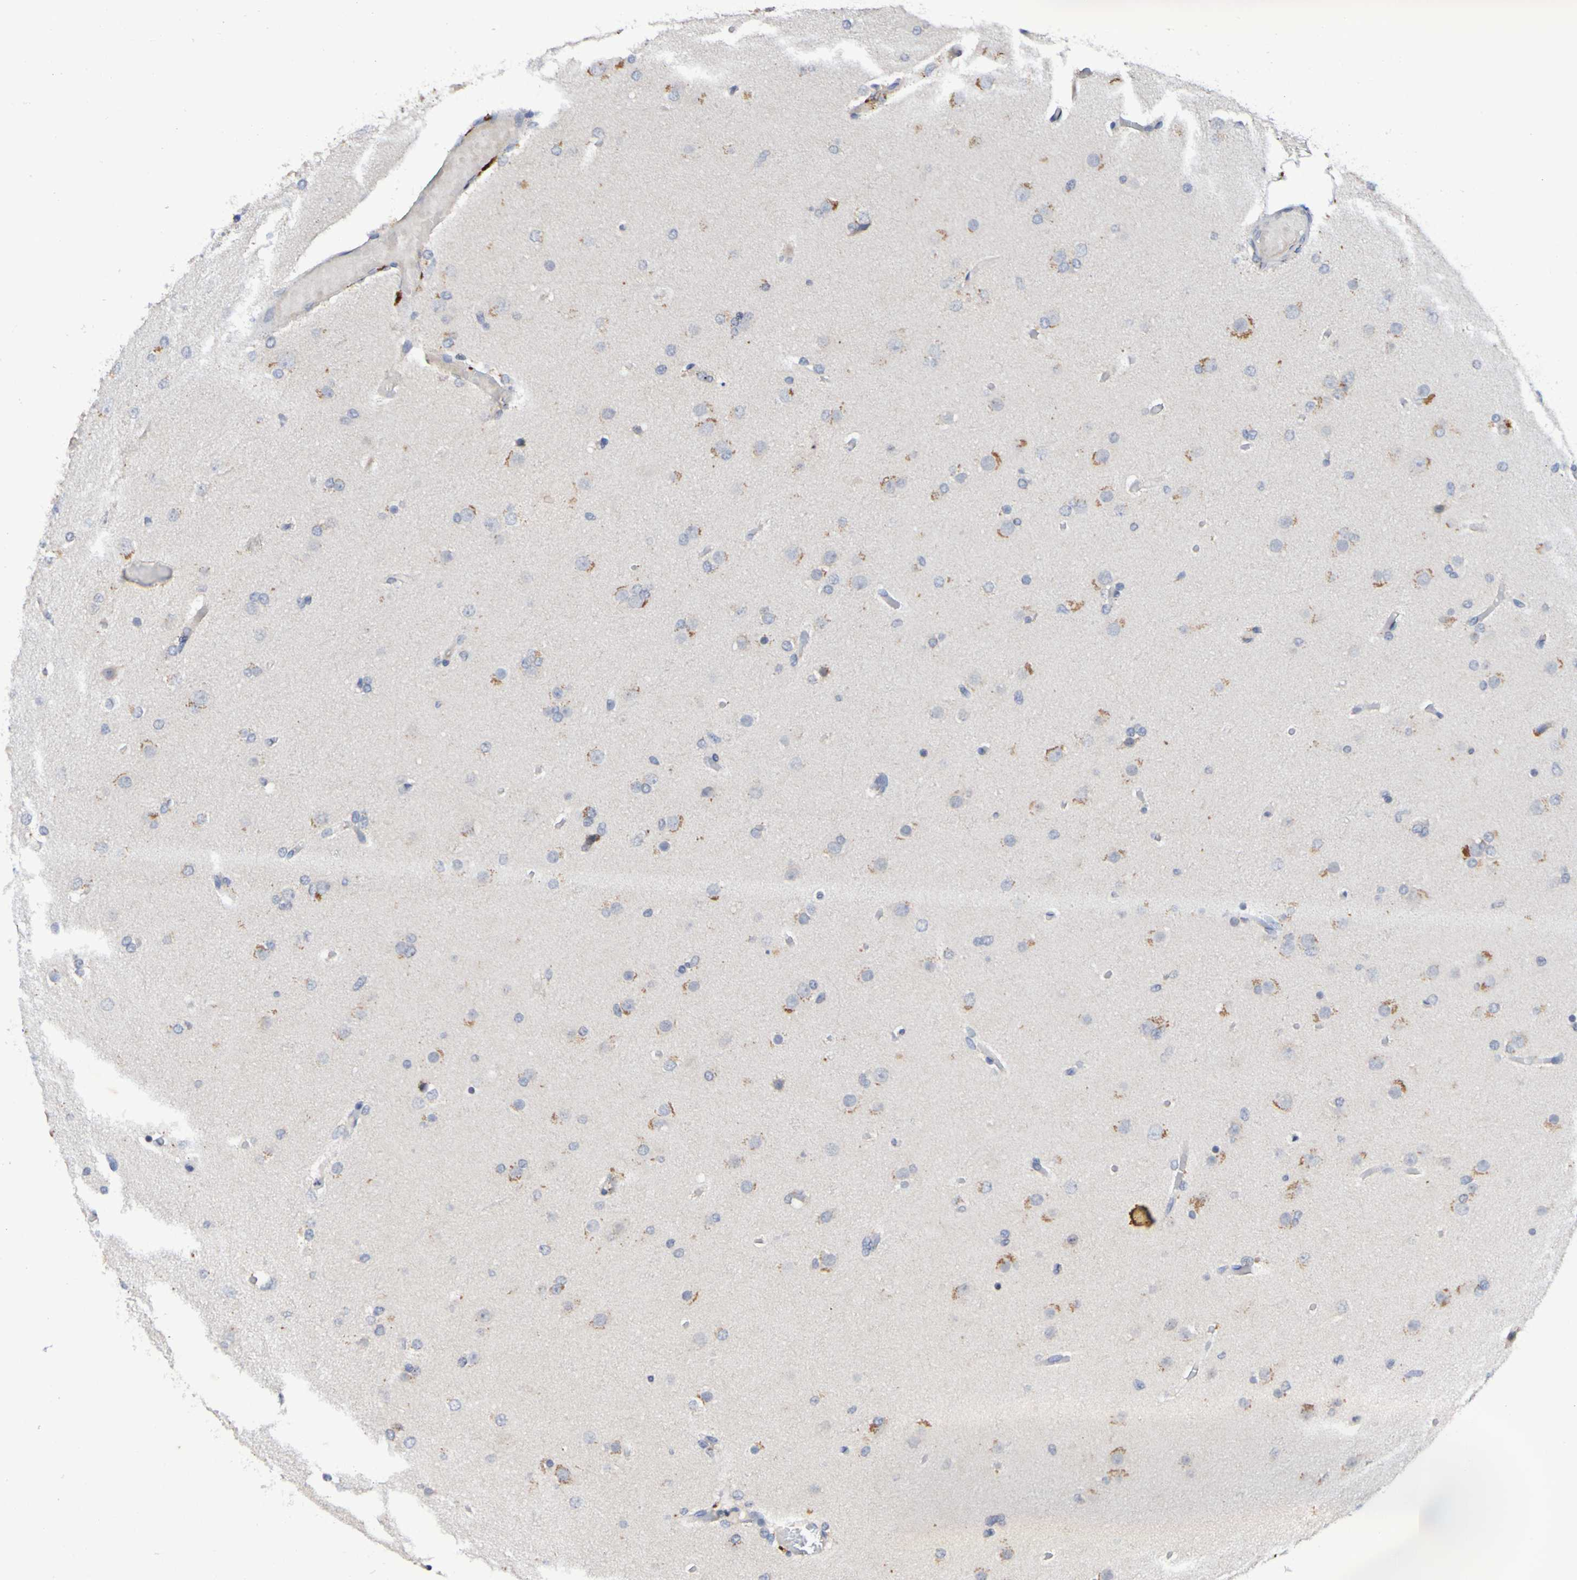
{"staining": {"intensity": "moderate", "quantity": "<25%", "location": "cytoplasmic/membranous"}, "tissue": "glioma", "cell_type": "Tumor cells", "image_type": "cancer", "snomed": [{"axis": "morphology", "description": "Glioma, malignant, High grade"}, {"axis": "topography", "description": "Cerebral cortex"}], "caption": "The histopathology image displays a brown stain indicating the presence of a protein in the cytoplasmic/membranous of tumor cells in glioma. The staining was performed using DAB (3,3'-diaminobenzidine), with brown indicating positive protein expression. Nuclei are stained blue with hematoxylin.", "gene": "PTP4A2", "patient": {"sex": "female", "age": 36}}